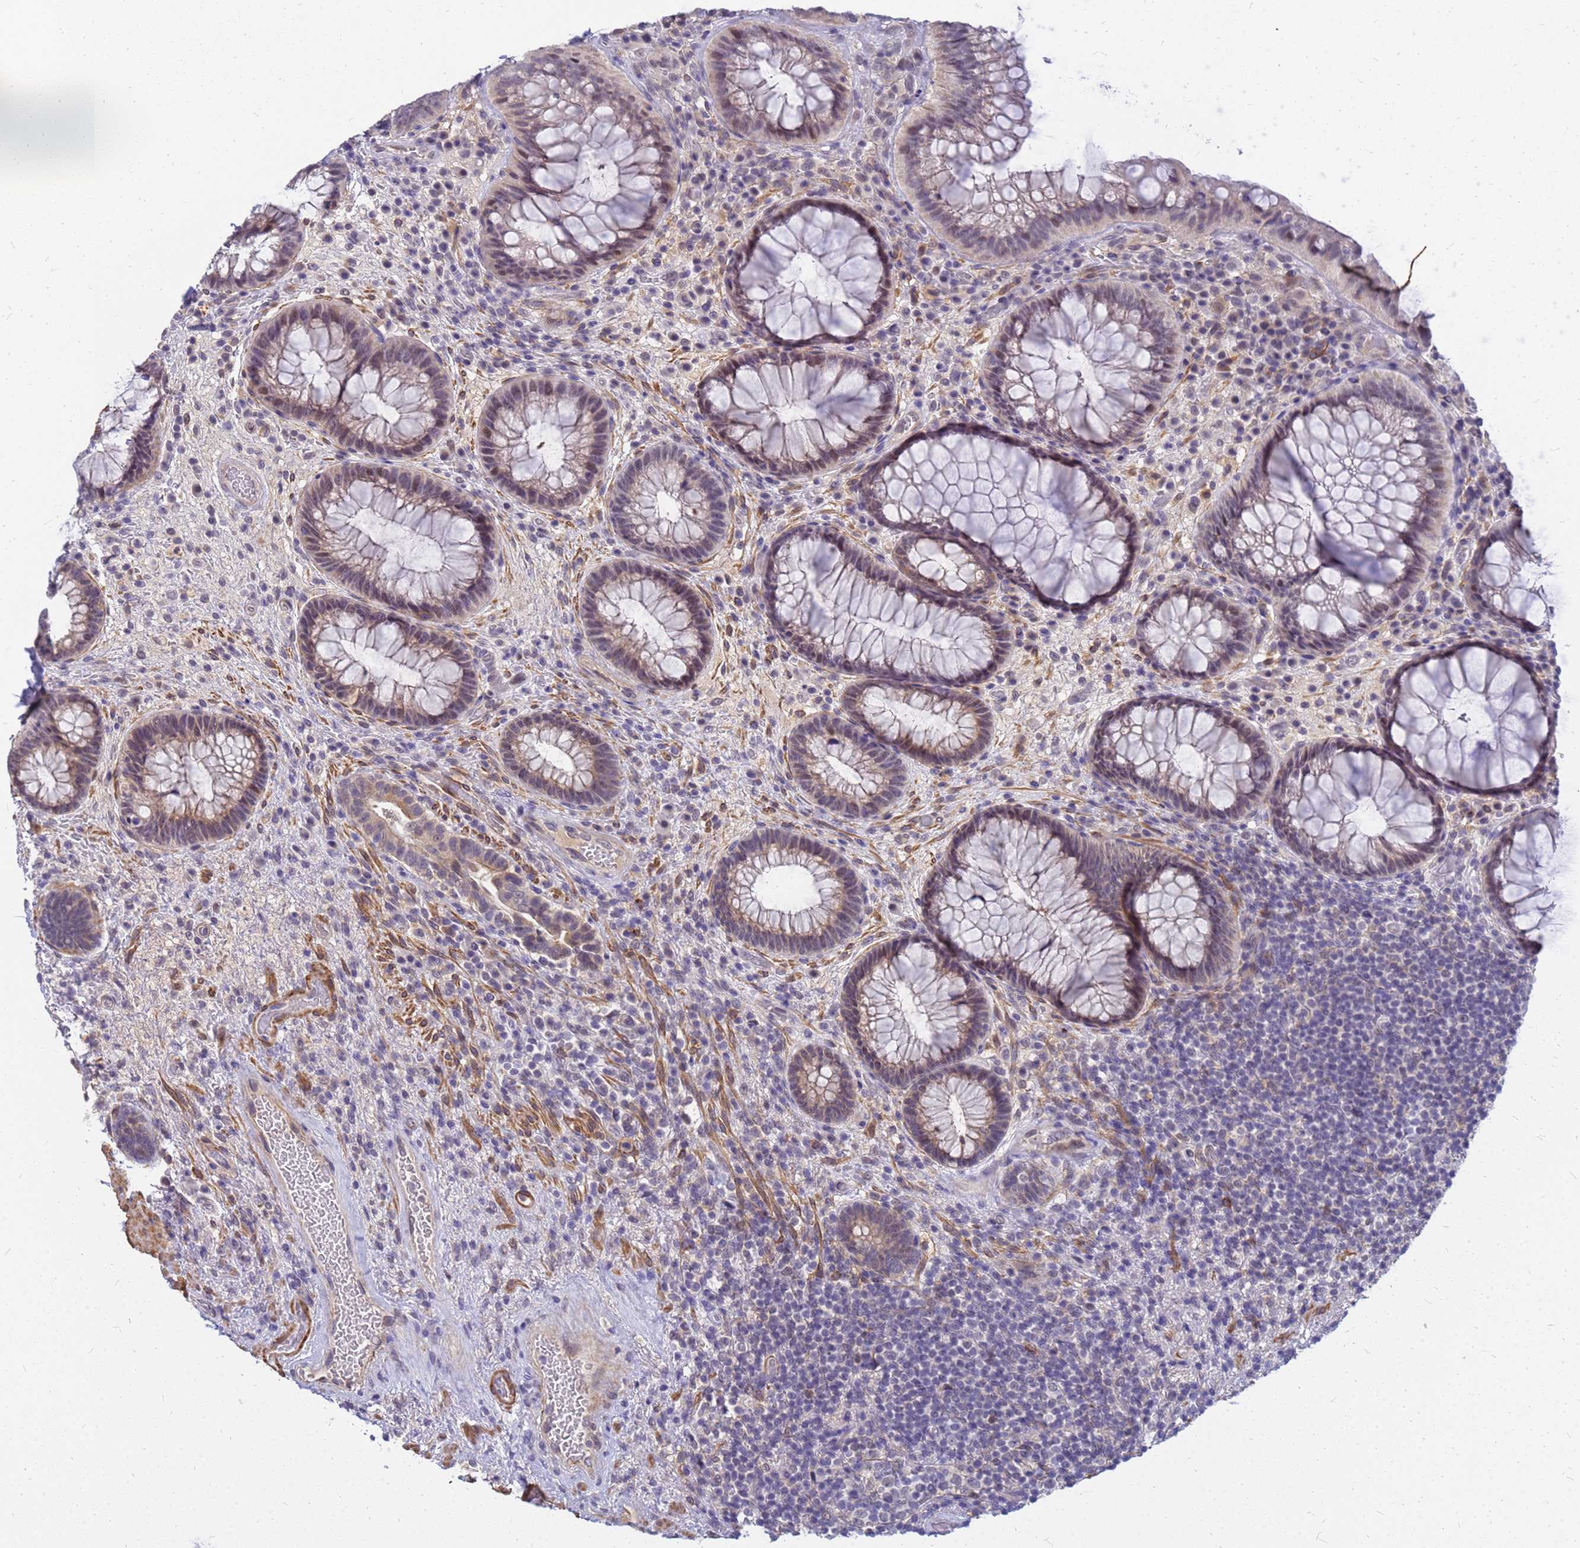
{"staining": {"intensity": "weak", "quantity": "<25%", "location": "nuclear"}, "tissue": "rectum", "cell_type": "Glandular cells", "image_type": "normal", "snomed": [{"axis": "morphology", "description": "Normal tissue, NOS"}, {"axis": "topography", "description": "Rectum"}], "caption": "Immunohistochemistry image of normal rectum stained for a protein (brown), which demonstrates no expression in glandular cells.", "gene": "SRGAP3", "patient": {"sex": "male", "age": 51}}